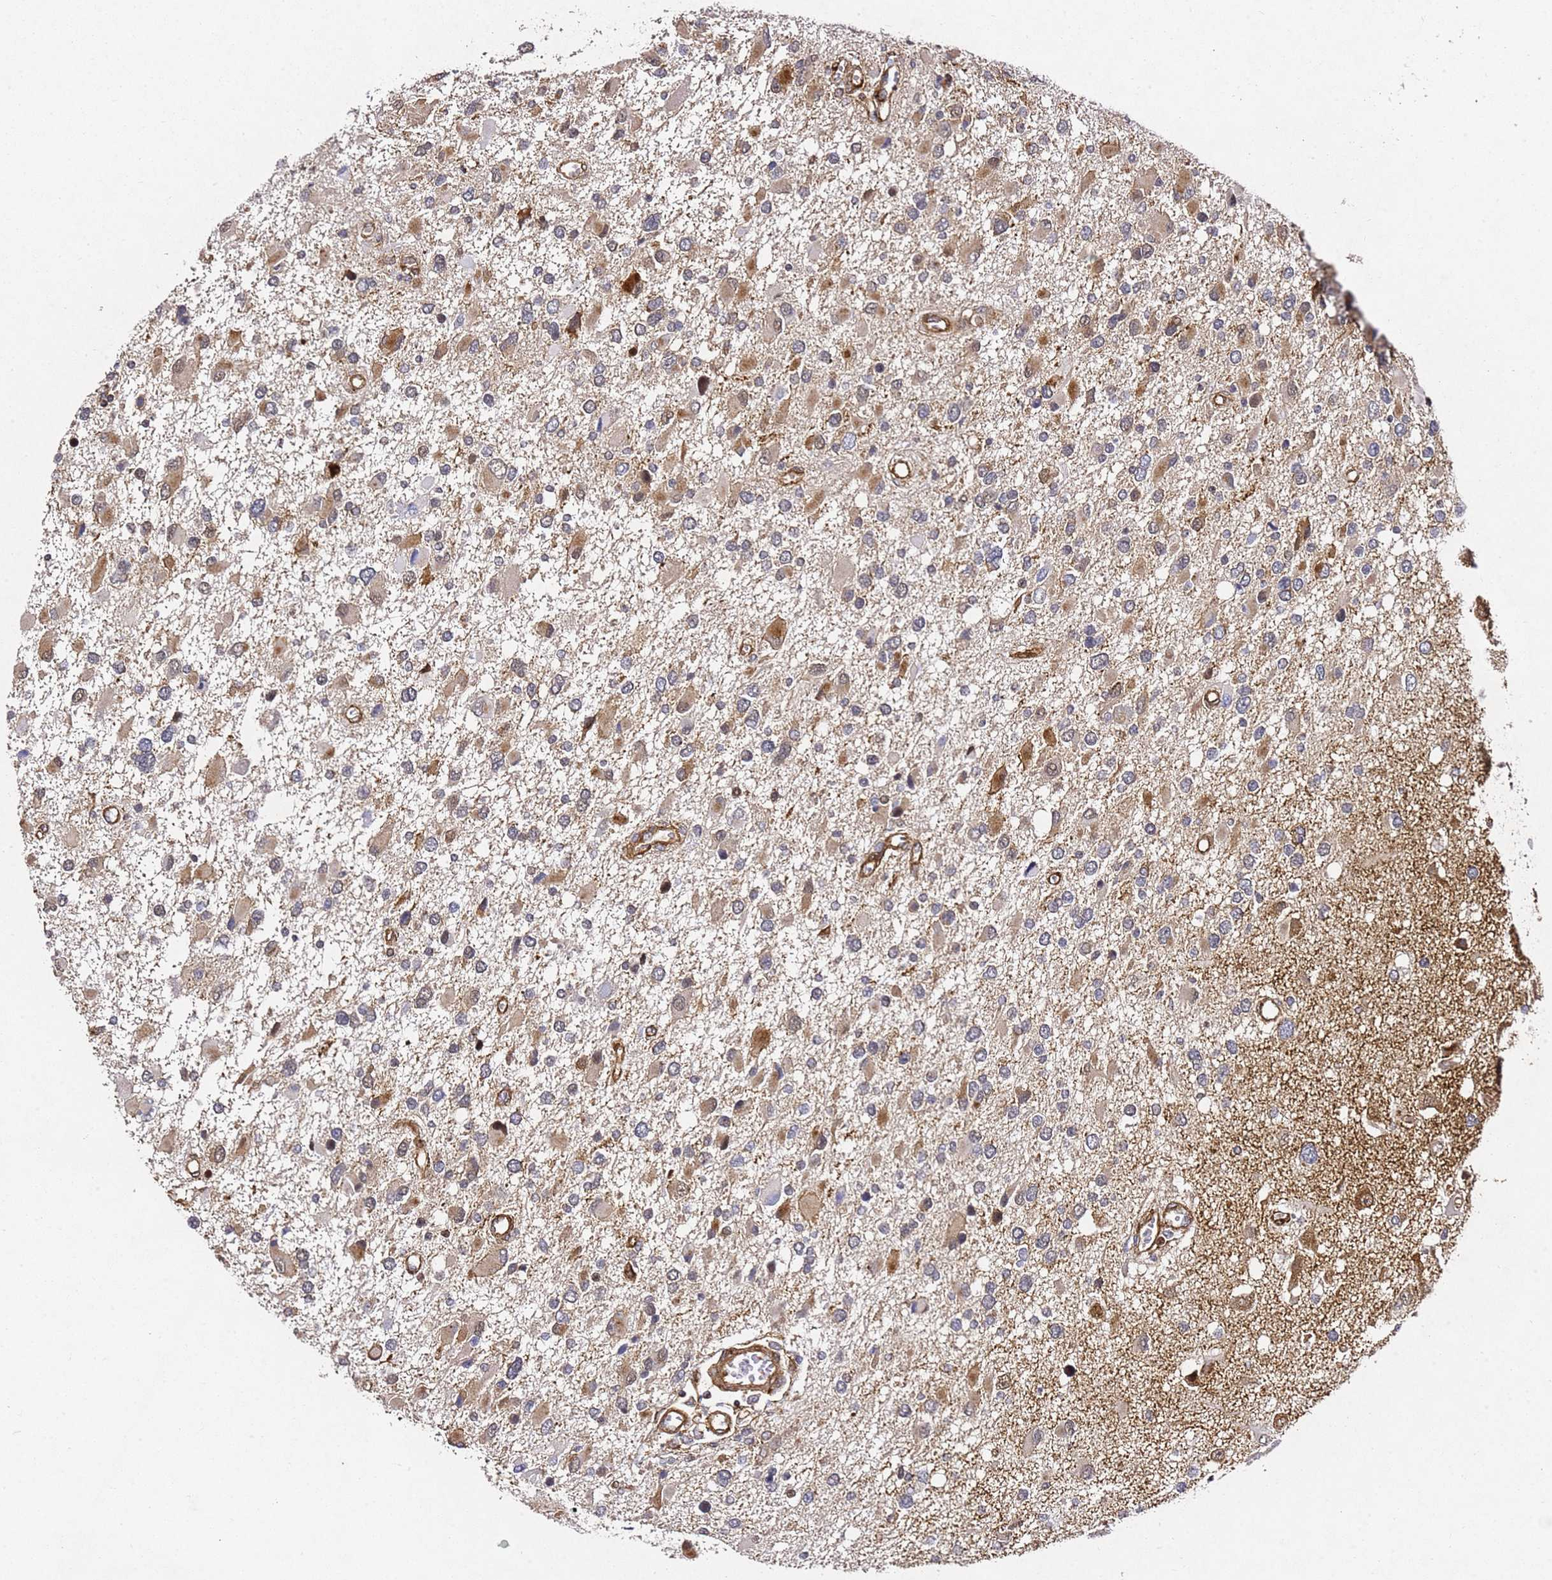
{"staining": {"intensity": "moderate", "quantity": "25%-75%", "location": "cytoplasmic/membranous"}, "tissue": "glioma", "cell_type": "Tumor cells", "image_type": "cancer", "snomed": [{"axis": "morphology", "description": "Glioma, malignant, High grade"}, {"axis": "topography", "description": "Brain"}], "caption": "IHC staining of high-grade glioma (malignant), which displays medium levels of moderate cytoplasmic/membranous positivity in approximately 25%-75% of tumor cells indicating moderate cytoplasmic/membranous protein expression. The staining was performed using DAB (brown) for protein detection and nuclei were counterstained in hematoxylin (blue).", "gene": "ZNF296", "patient": {"sex": "male", "age": 53}}